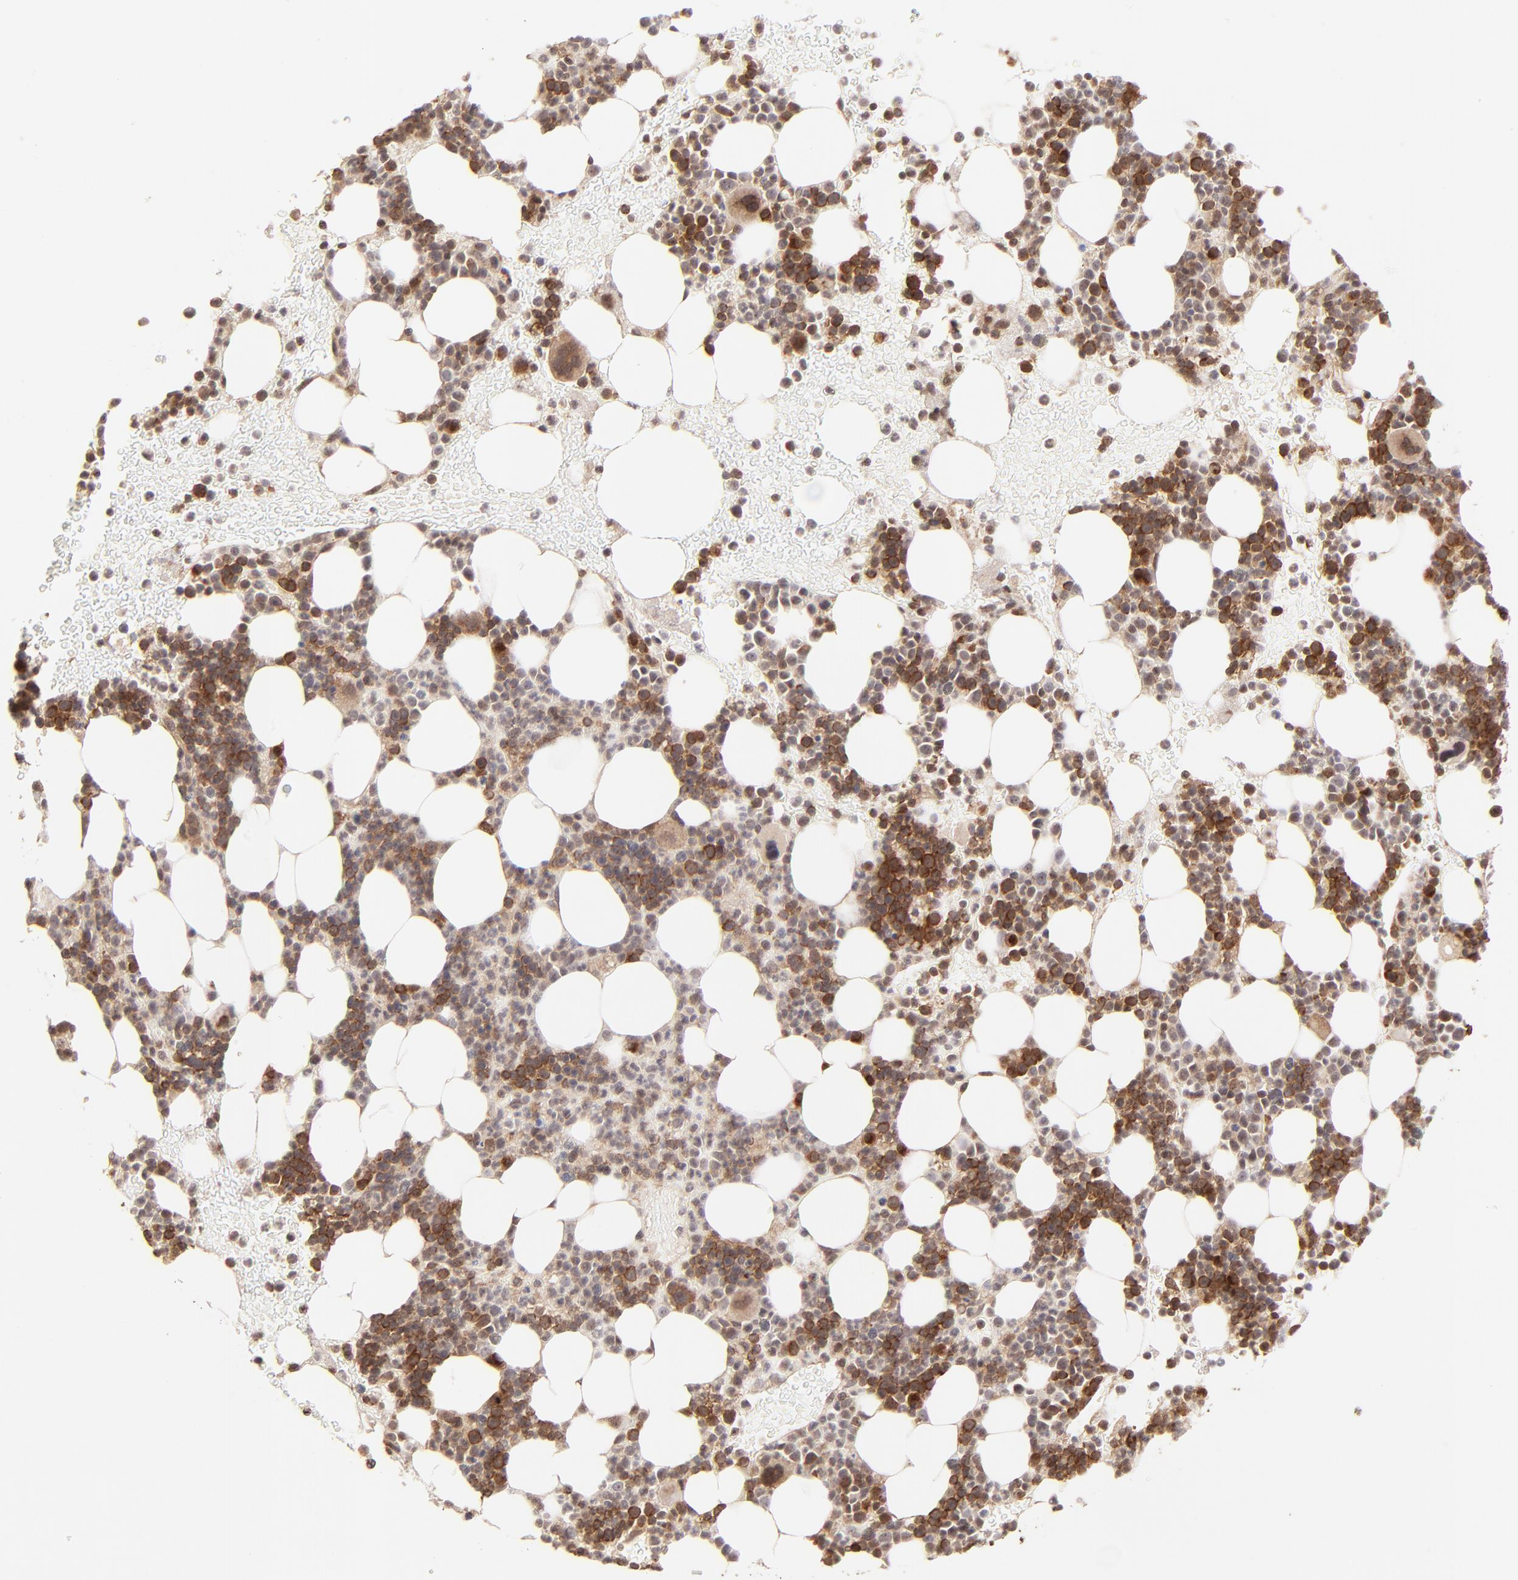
{"staining": {"intensity": "strong", "quantity": "25%-75%", "location": "cytoplasmic/membranous"}, "tissue": "bone marrow", "cell_type": "Hematopoietic cells", "image_type": "normal", "snomed": [{"axis": "morphology", "description": "Normal tissue, NOS"}, {"axis": "topography", "description": "Bone marrow"}], "caption": "The immunohistochemical stain highlights strong cytoplasmic/membranous expression in hematopoietic cells of normal bone marrow.", "gene": "TNRC6B", "patient": {"sex": "male", "age": 17}}